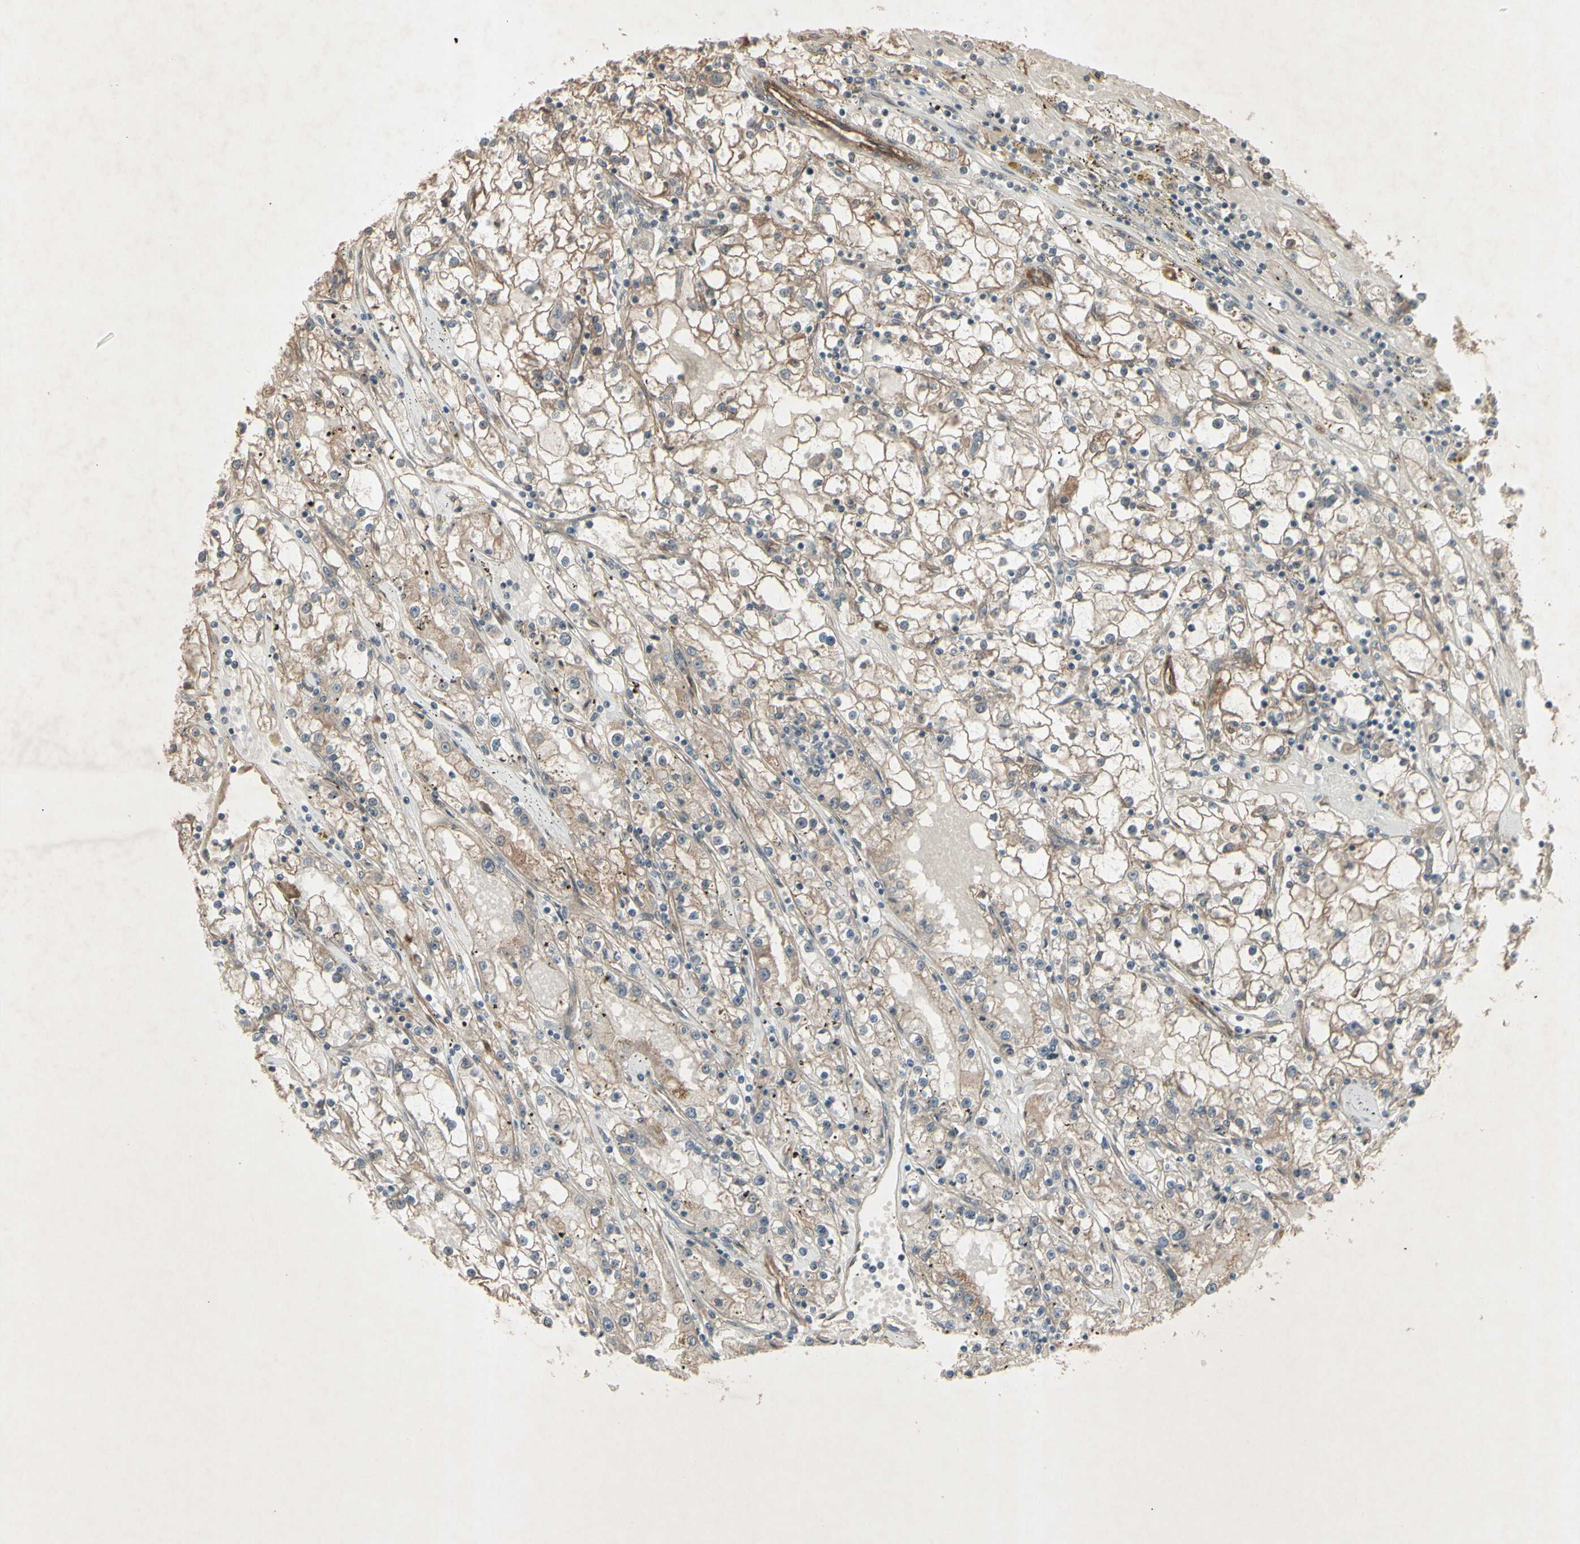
{"staining": {"intensity": "moderate", "quantity": ">75%", "location": "cytoplasmic/membranous"}, "tissue": "renal cancer", "cell_type": "Tumor cells", "image_type": "cancer", "snomed": [{"axis": "morphology", "description": "Adenocarcinoma, NOS"}, {"axis": "topography", "description": "Kidney"}], "caption": "High-power microscopy captured an IHC histopathology image of renal cancer, revealing moderate cytoplasmic/membranous expression in approximately >75% of tumor cells. Using DAB (brown) and hematoxylin (blue) stains, captured at high magnification using brightfield microscopy.", "gene": "JAG1", "patient": {"sex": "male", "age": 56}}